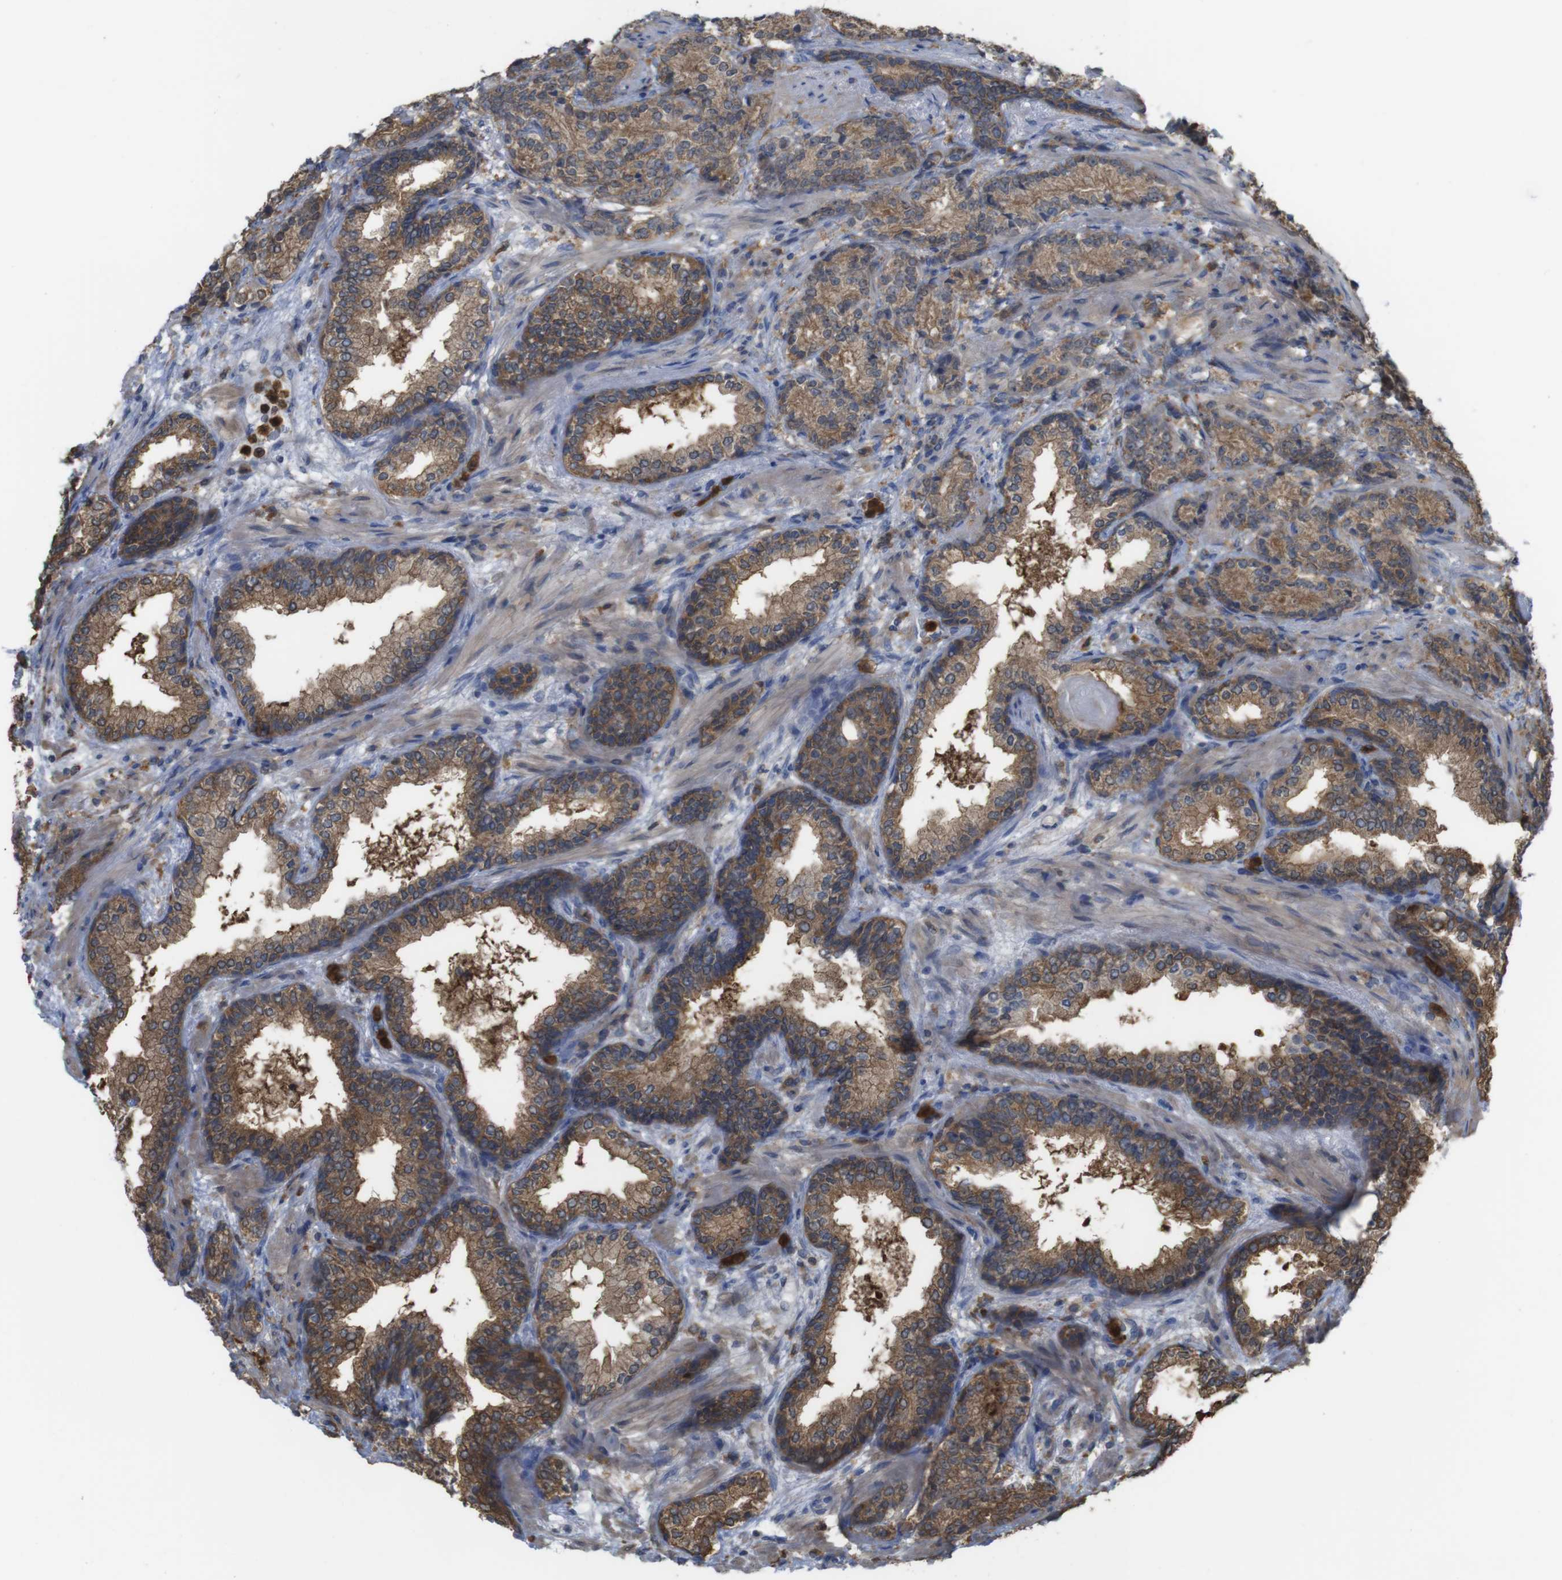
{"staining": {"intensity": "moderate", "quantity": ">75%", "location": "cytoplasmic/membranous"}, "tissue": "prostate cancer", "cell_type": "Tumor cells", "image_type": "cancer", "snomed": [{"axis": "morphology", "description": "Adenocarcinoma, High grade"}, {"axis": "topography", "description": "Prostate"}], "caption": "Immunohistochemical staining of human adenocarcinoma (high-grade) (prostate) exhibits medium levels of moderate cytoplasmic/membranous expression in approximately >75% of tumor cells. Nuclei are stained in blue.", "gene": "PRKCD", "patient": {"sex": "male", "age": 61}}